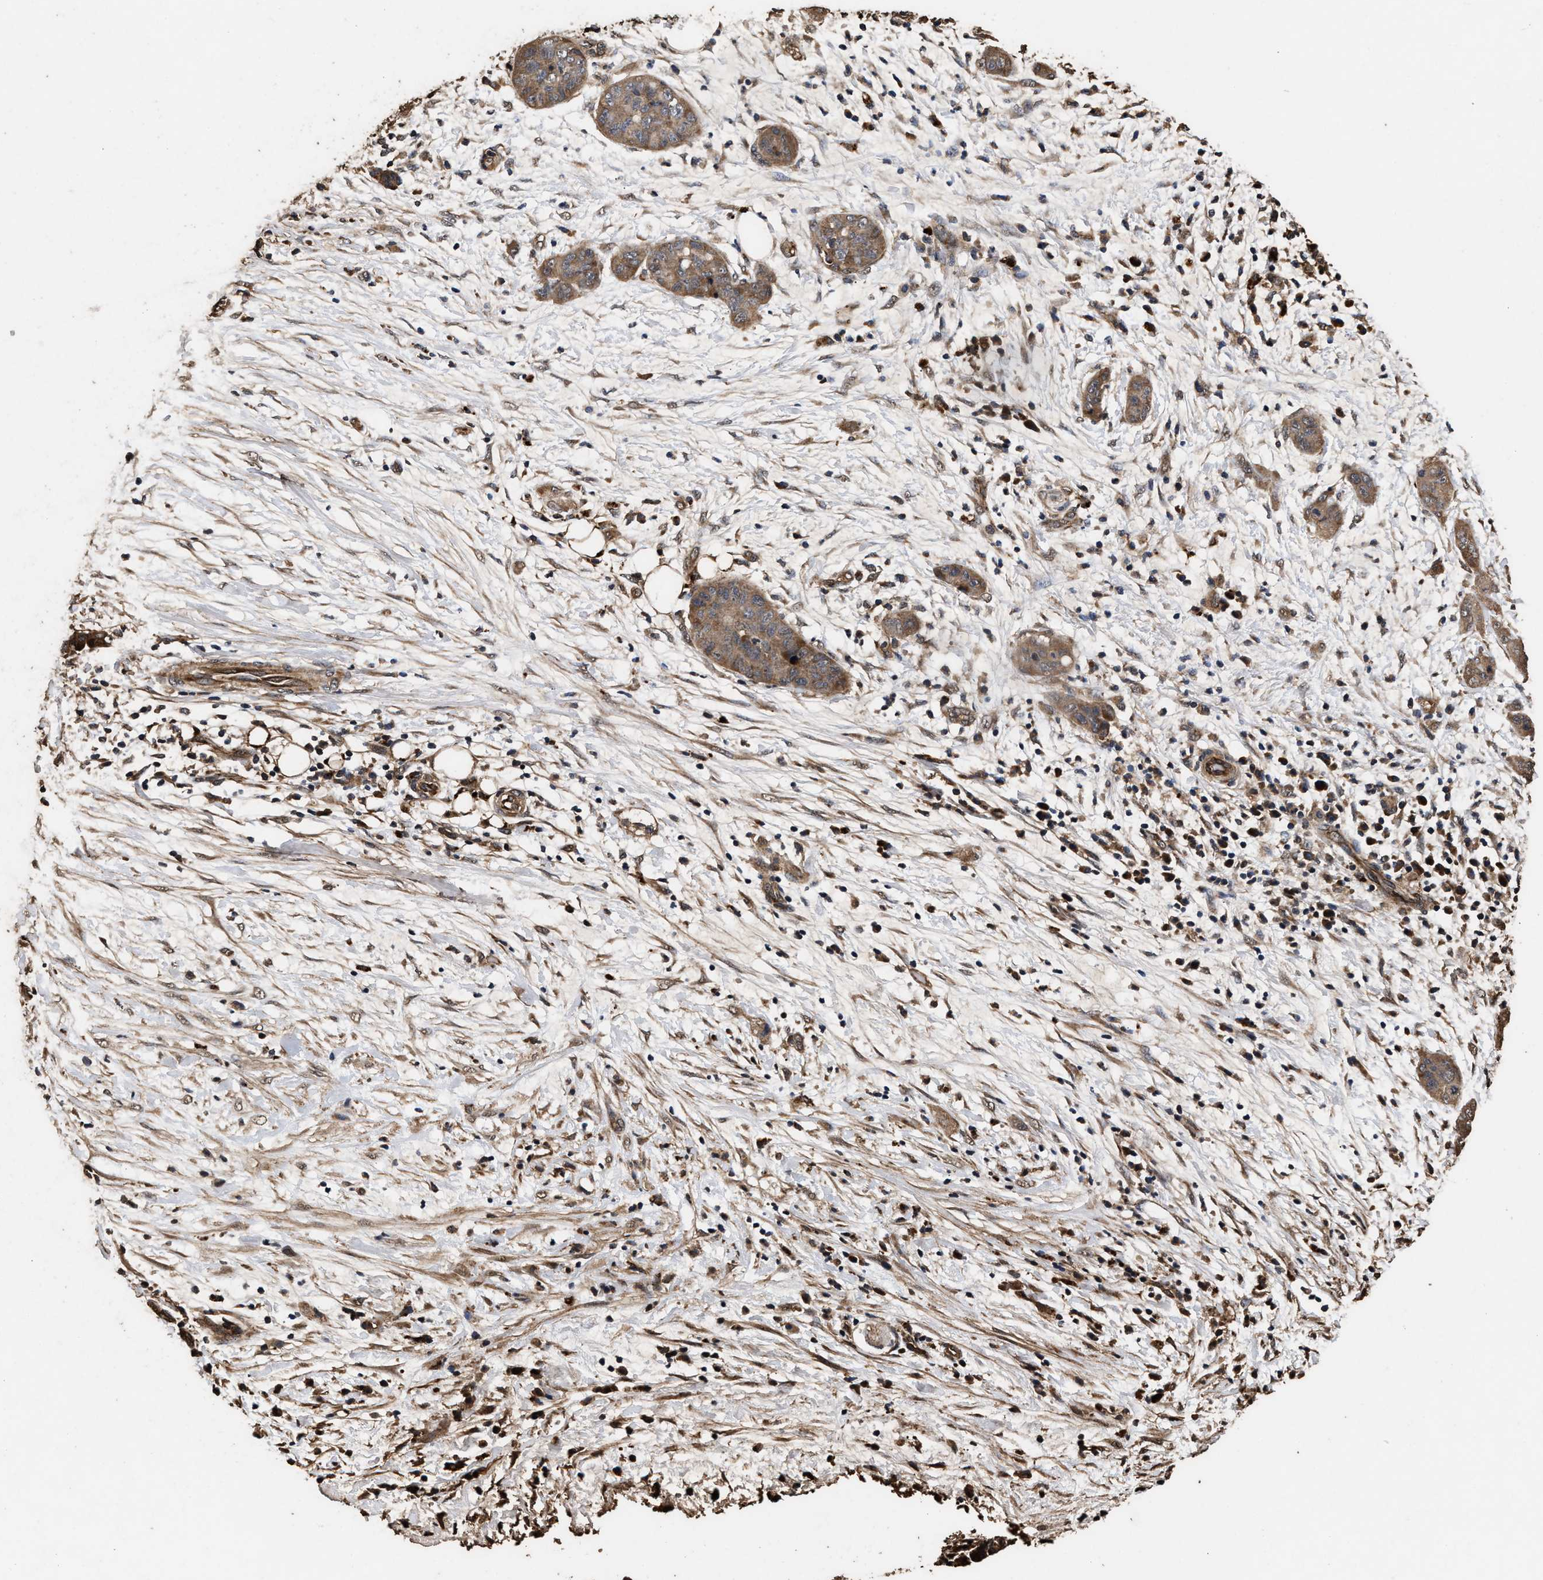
{"staining": {"intensity": "moderate", "quantity": ">75%", "location": "cytoplasmic/membranous"}, "tissue": "pancreatic cancer", "cell_type": "Tumor cells", "image_type": "cancer", "snomed": [{"axis": "morphology", "description": "Adenocarcinoma, NOS"}, {"axis": "topography", "description": "Pancreas"}], "caption": "Immunohistochemistry histopathology image of neoplastic tissue: human pancreatic cancer (adenocarcinoma) stained using immunohistochemistry shows medium levels of moderate protein expression localized specifically in the cytoplasmic/membranous of tumor cells, appearing as a cytoplasmic/membranous brown color.", "gene": "KYAT1", "patient": {"sex": "female", "age": 78}}